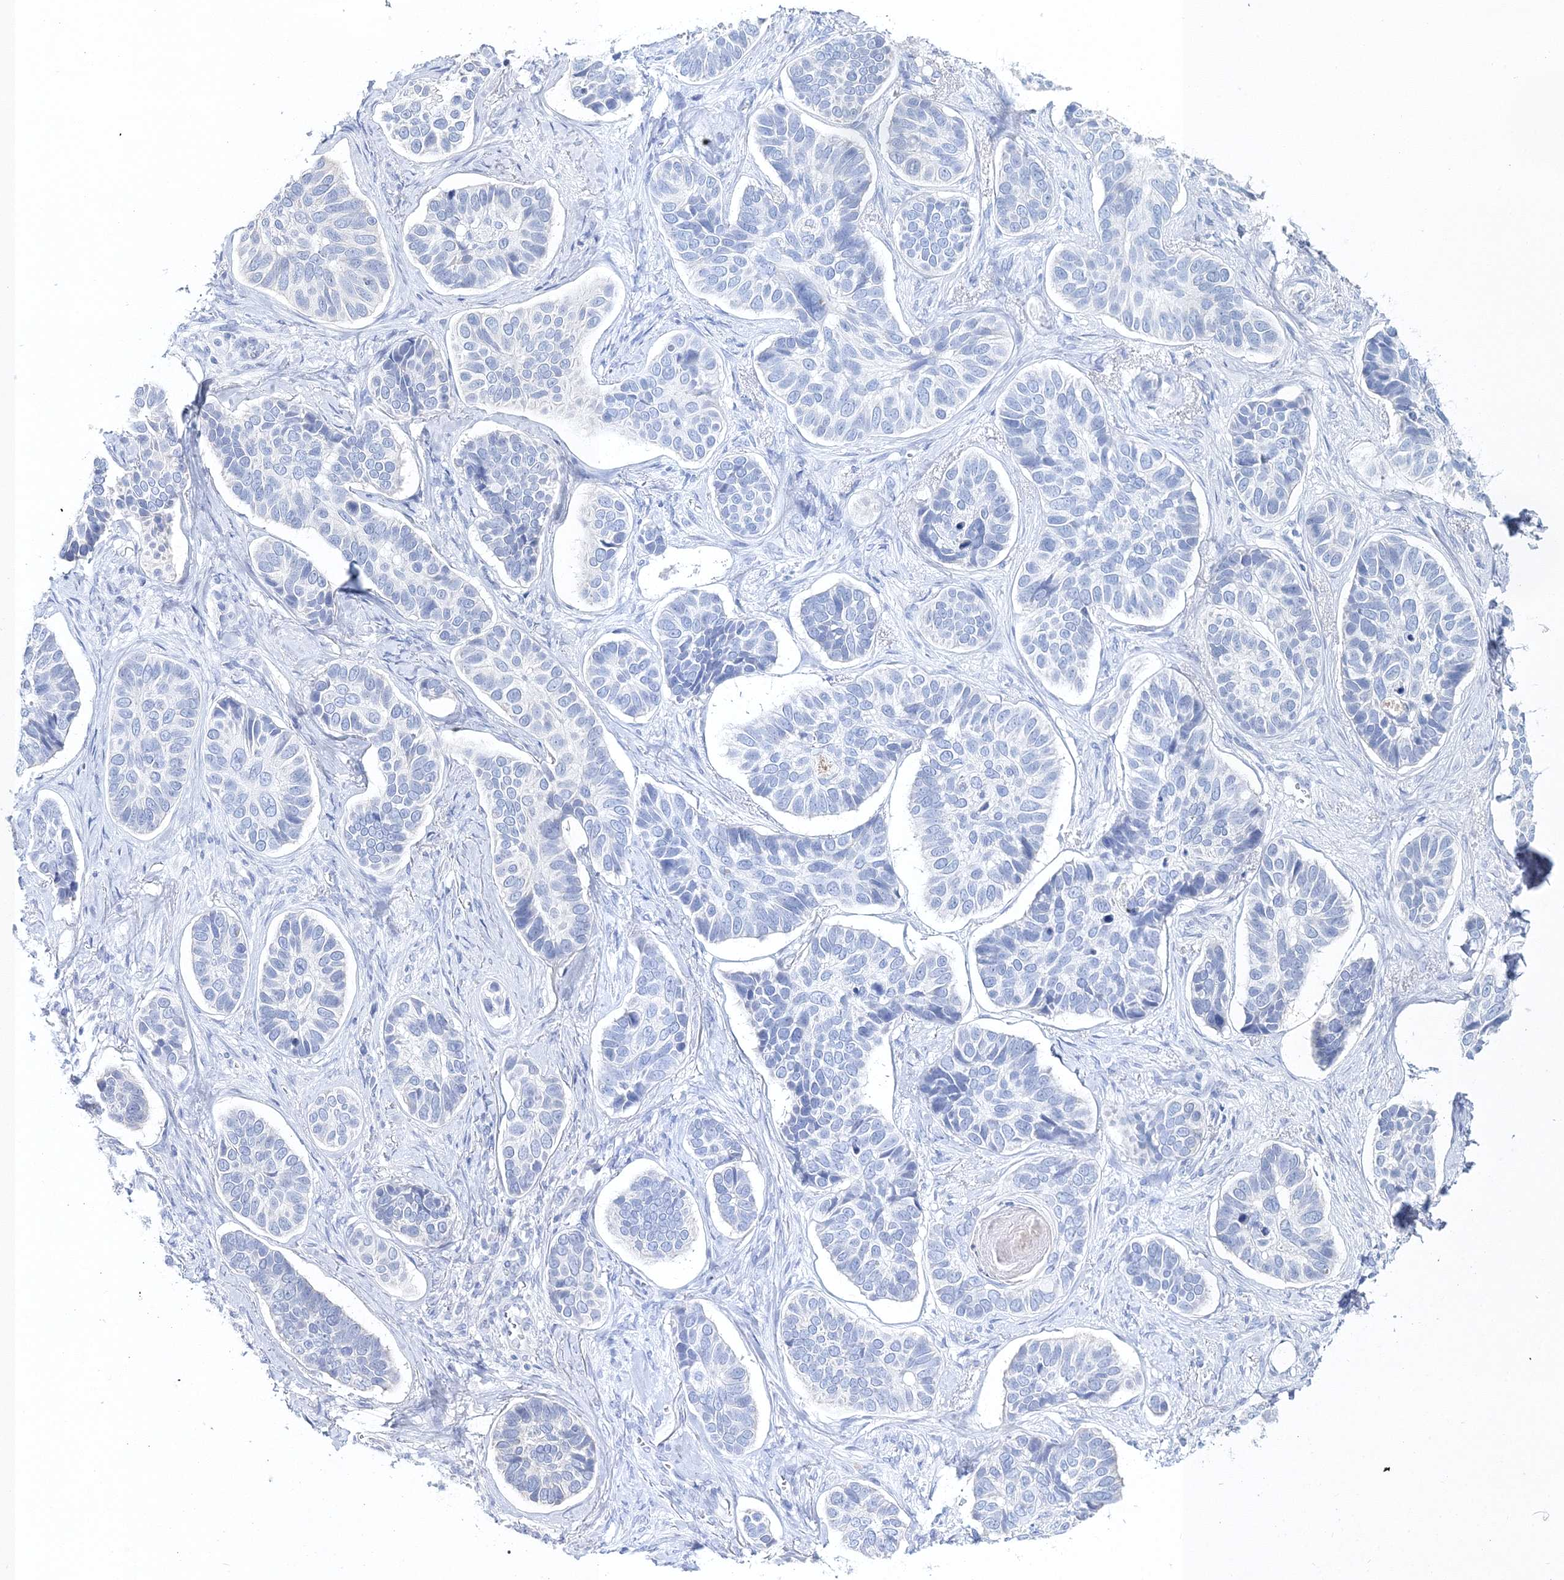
{"staining": {"intensity": "negative", "quantity": "none", "location": "none"}, "tissue": "skin cancer", "cell_type": "Tumor cells", "image_type": "cancer", "snomed": [{"axis": "morphology", "description": "Basal cell carcinoma"}, {"axis": "topography", "description": "Skin"}], "caption": "Immunohistochemical staining of human skin cancer displays no significant staining in tumor cells.", "gene": "MYOZ2", "patient": {"sex": "male", "age": 62}}